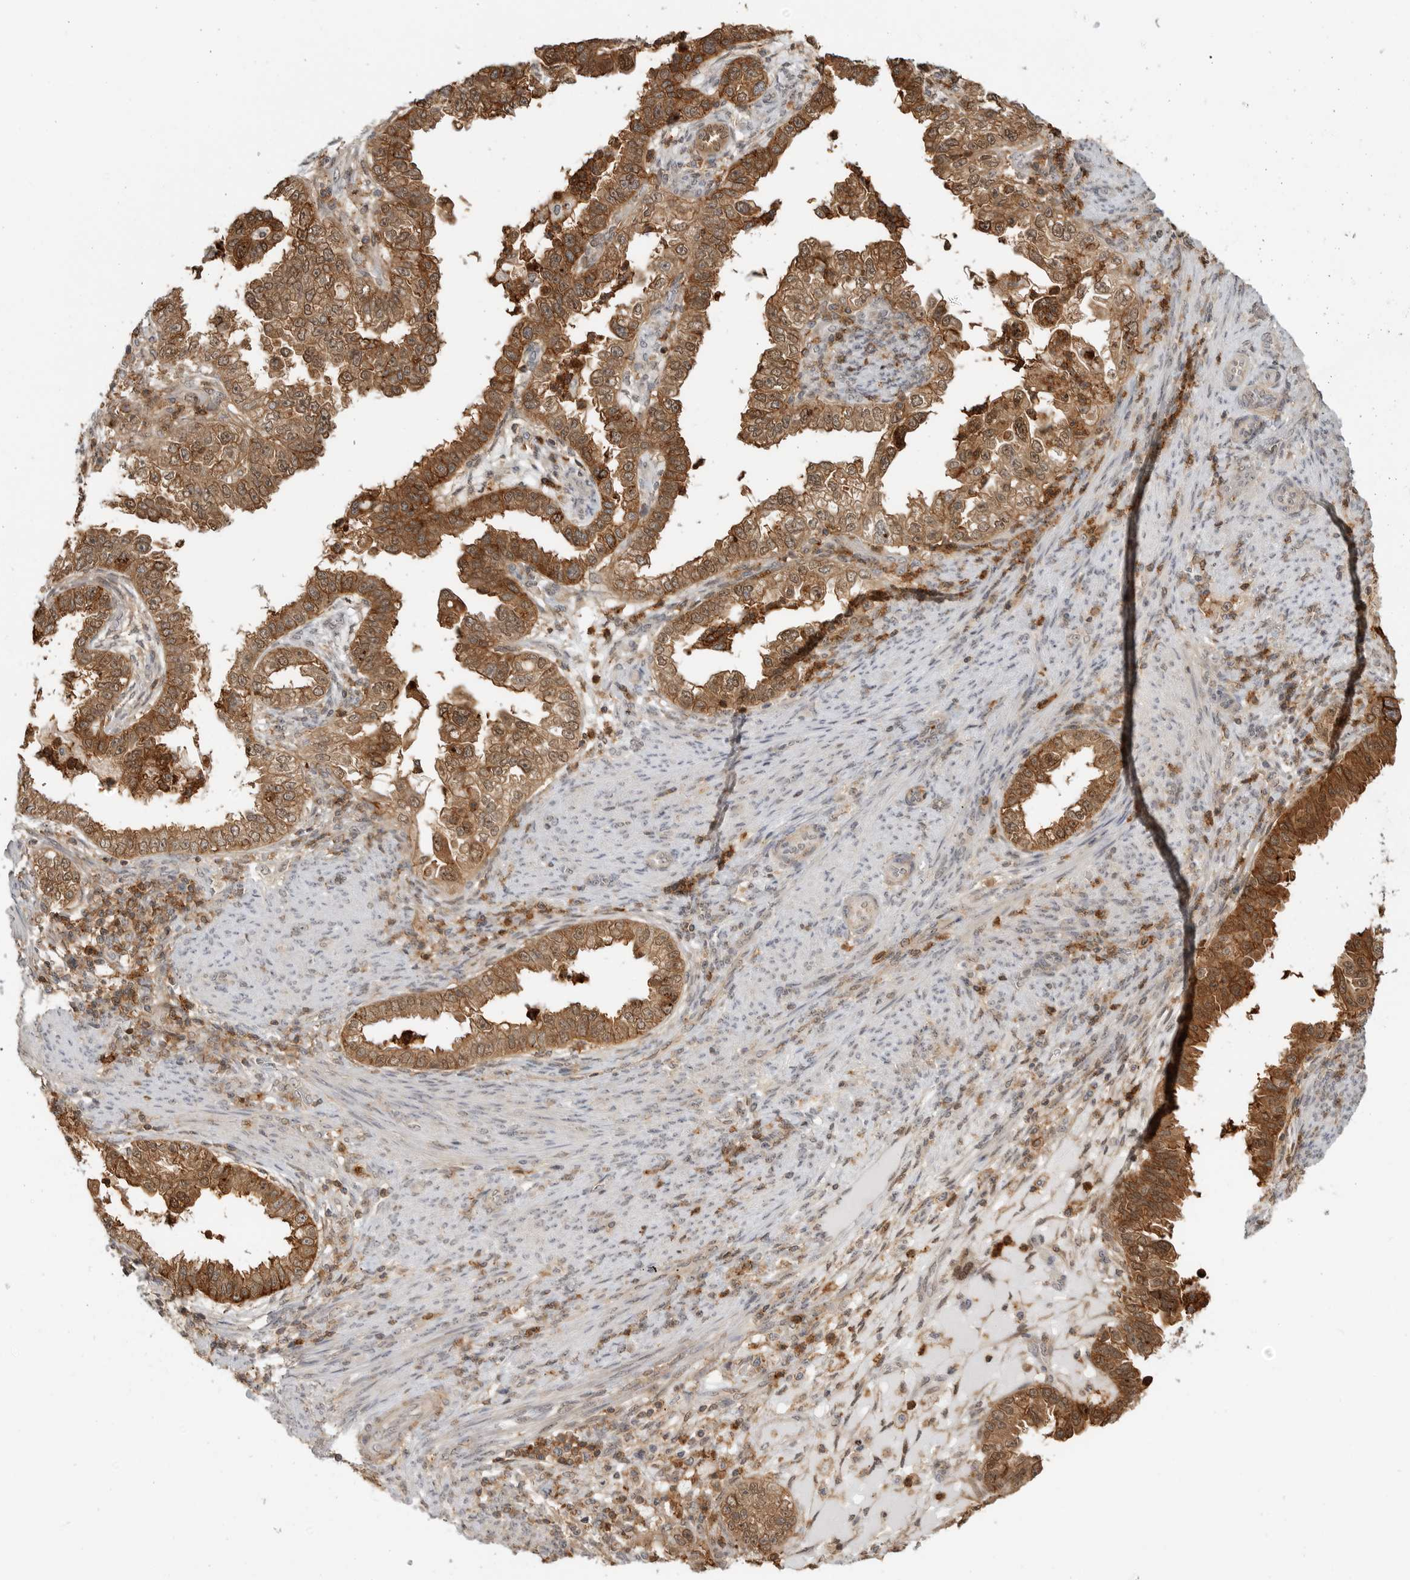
{"staining": {"intensity": "strong", "quantity": ">75%", "location": "cytoplasmic/membranous,nuclear"}, "tissue": "endometrial cancer", "cell_type": "Tumor cells", "image_type": "cancer", "snomed": [{"axis": "morphology", "description": "Adenocarcinoma, NOS"}, {"axis": "topography", "description": "Endometrium"}], "caption": "Endometrial adenocarcinoma stained with IHC shows strong cytoplasmic/membranous and nuclear positivity in approximately >75% of tumor cells. (DAB (3,3'-diaminobenzidine) IHC, brown staining for protein, blue staining for nuclei).", "gene": "ANXA11", "patient": {"sex": "female", "age": 85}}